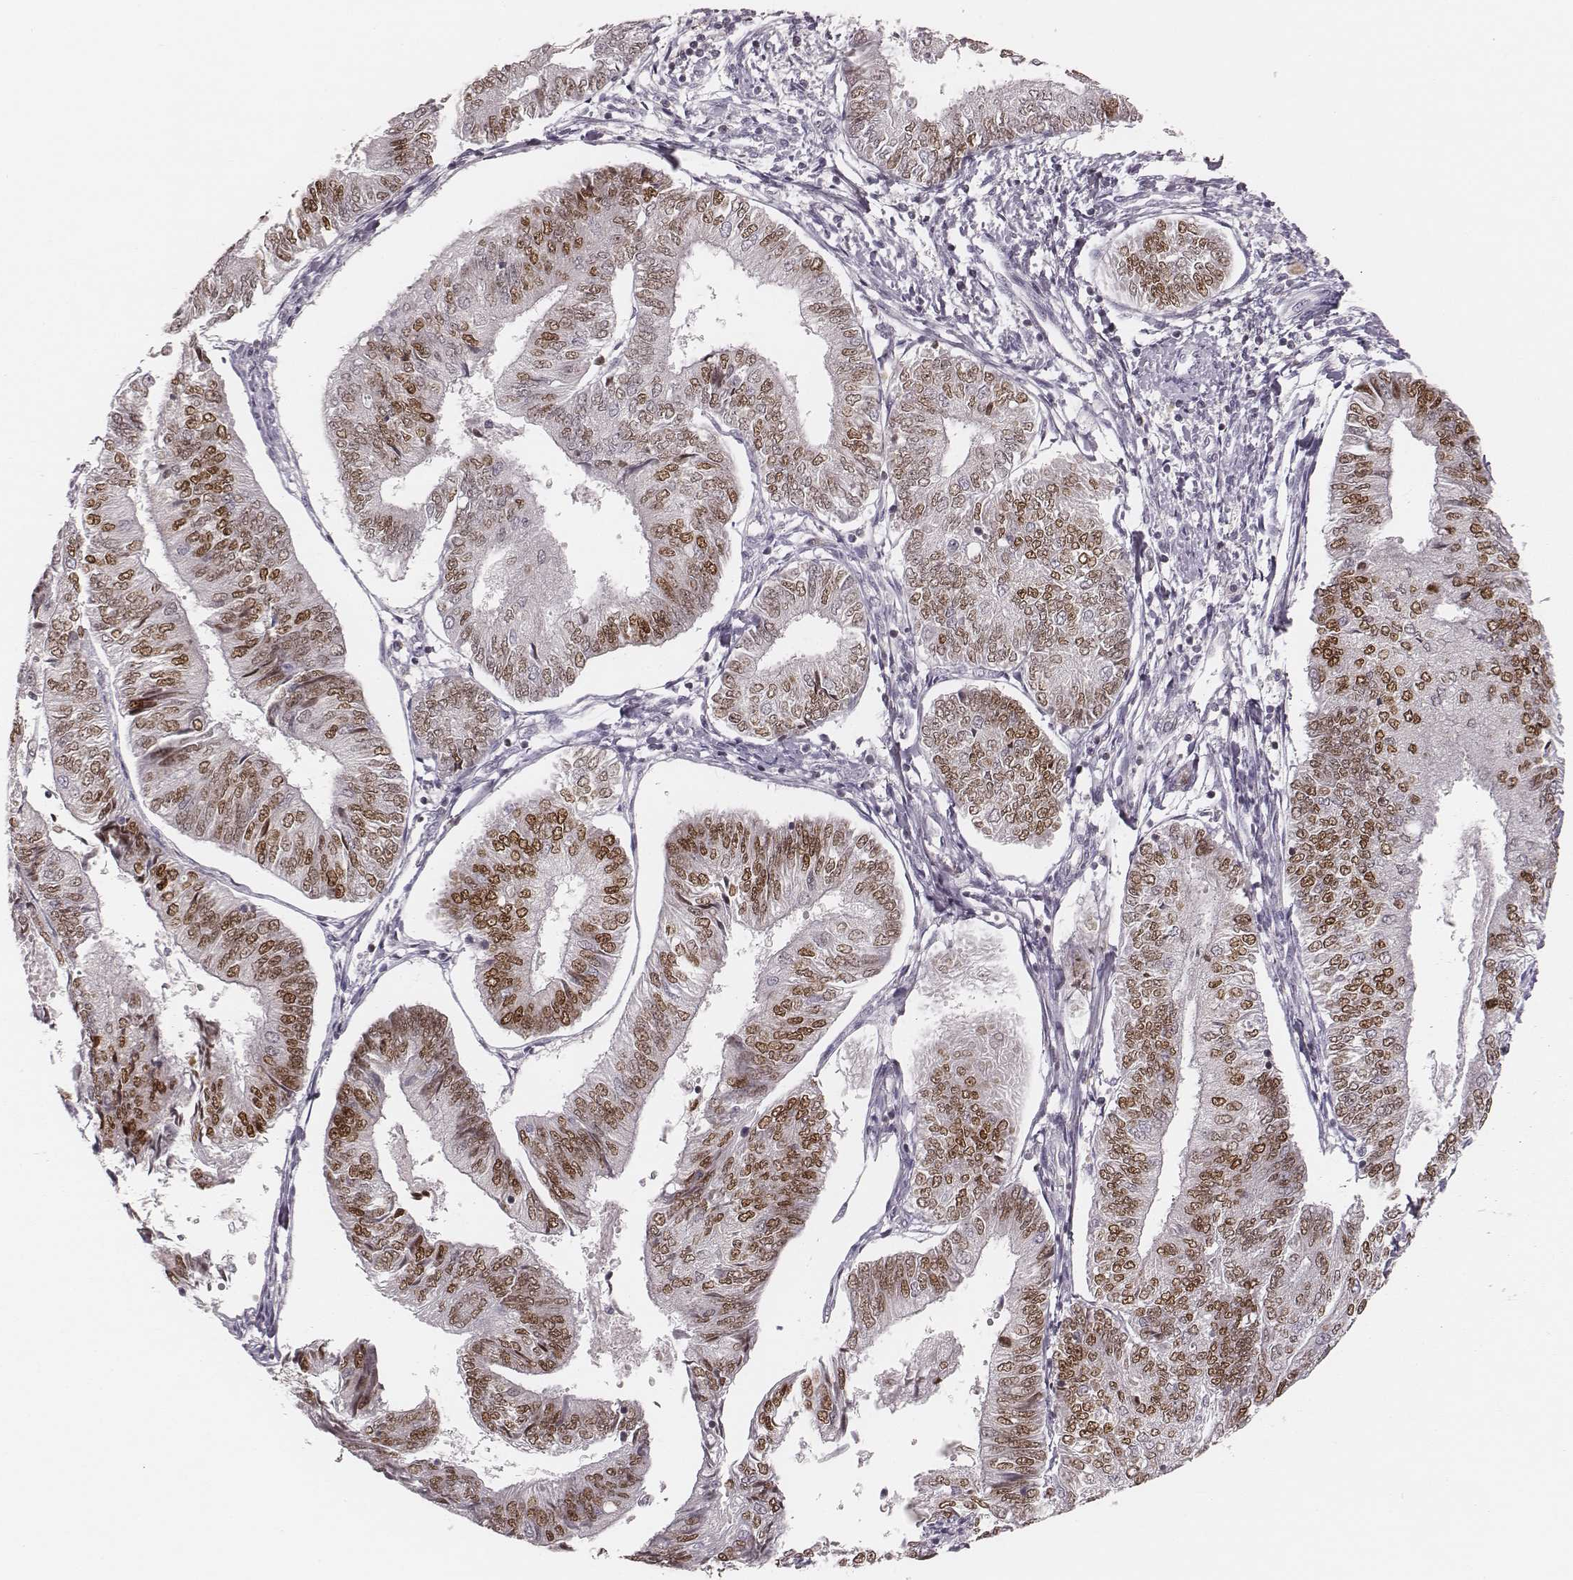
{"staining": {"intensity": "moderate", "quantity": ">75%", "location": "nuclear"}, "tissue": "endometrial cancer", "cell_type": "Tumor cells", "image_type": "cancer", "snomed": [{"axis": "morphology", "description": "Adenocarcinoma, NOS"}, {"axis": "topography", "description": "Endometrium"}], "caption": "Immunohistochemical staining of endometrial adenocarcinoma exhibits medium levels of moderate nuclear protein positivity in about >75% of tumor cells. Using DAB (3,3'-diaminobenzidine) (brown) and hematoxylin (blue) stains, captured at high magnification using brightfield microscopy.", "gene": "MSX1", "patient": {"sex": "female", "age": 58}}